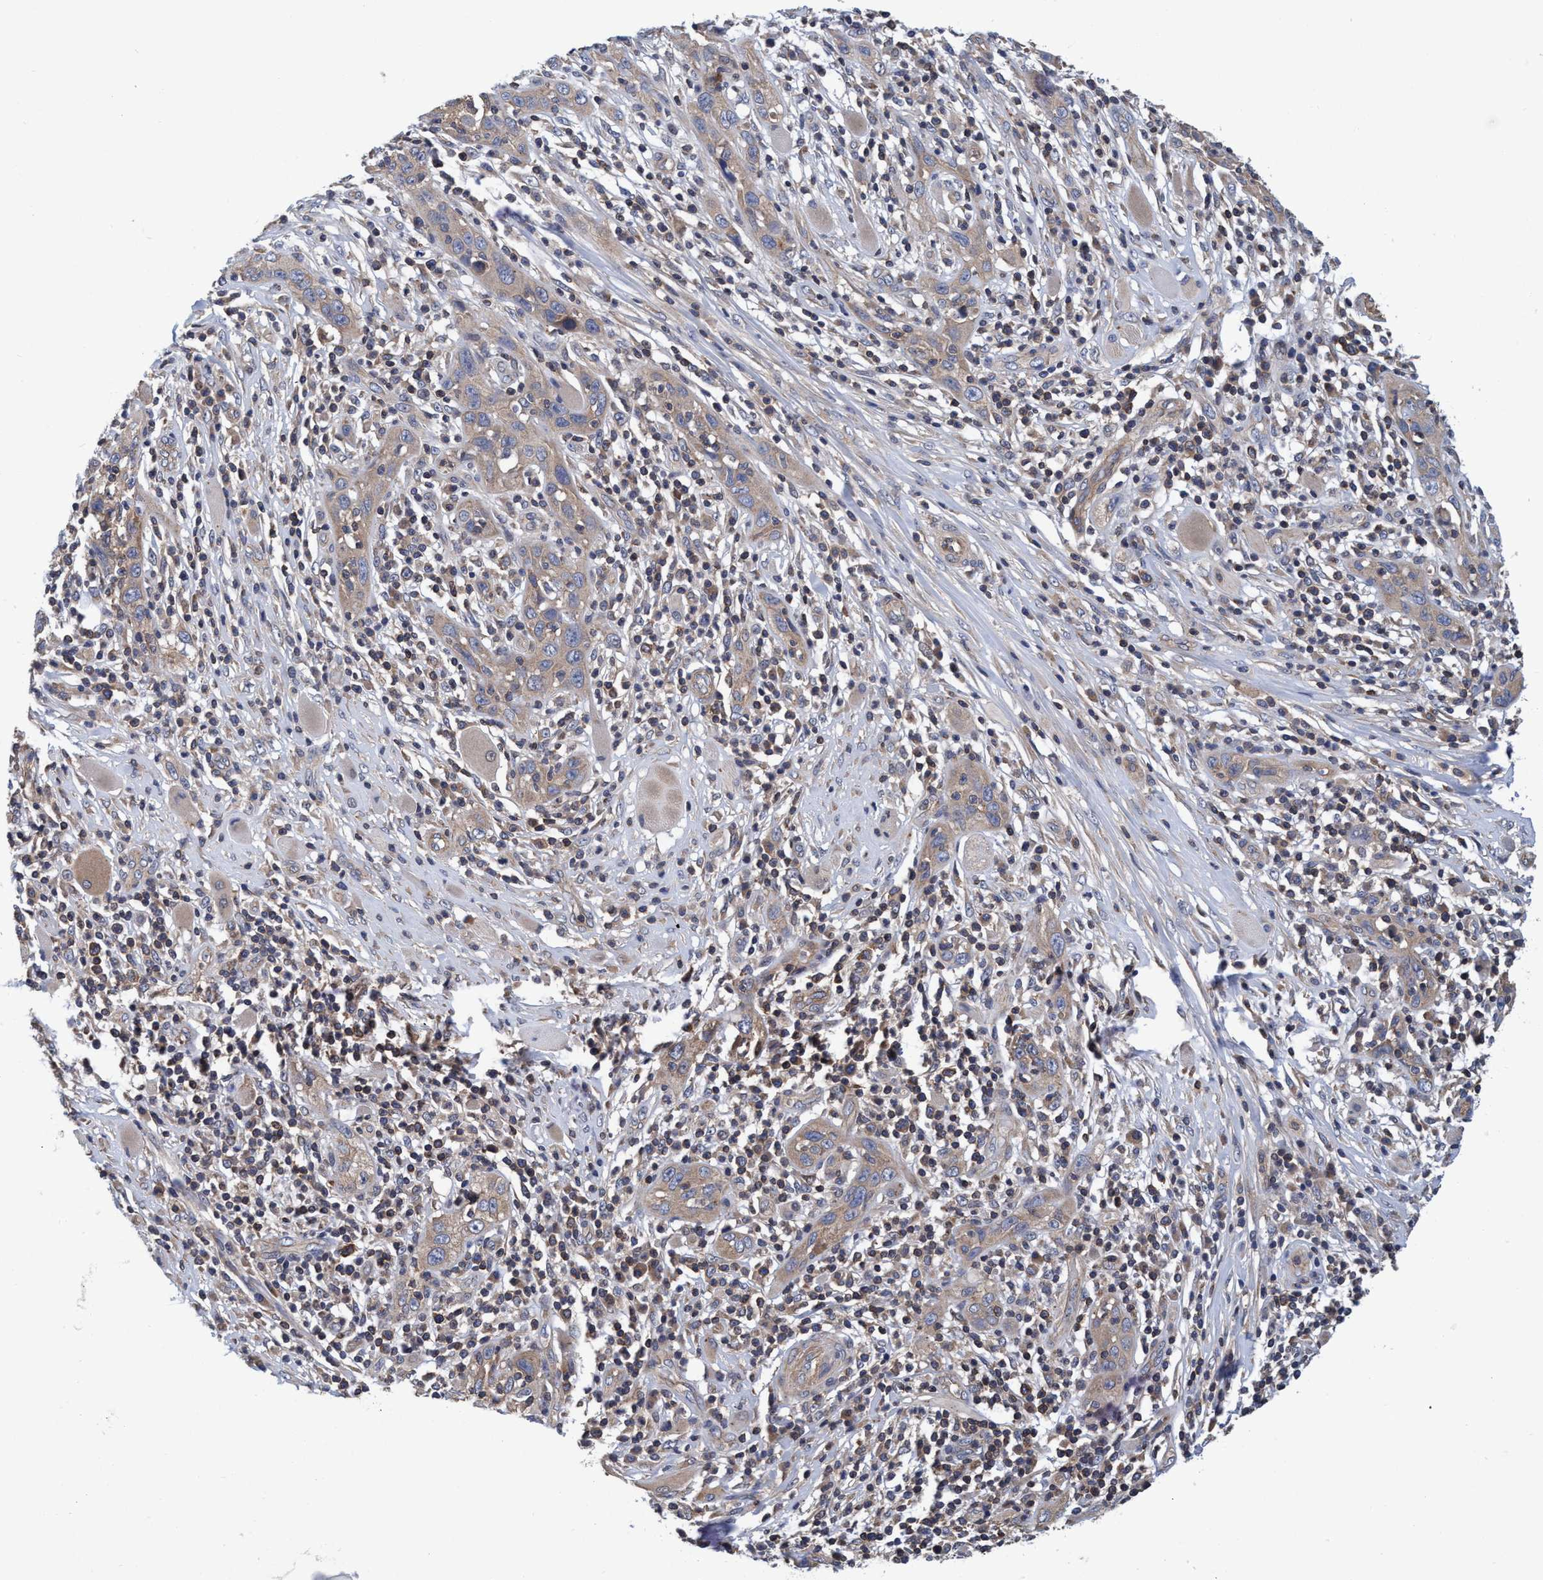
{"staining": {"intensity": "weak", "quantity": "<25%", "location": "cytoplasmic/membranous"}, "tissue": "skin cancer", "cell_type": "Tumor cells", "image_type": "cancer", "snomed": [{"axis": "morphology", "description": "Squamous cell carcinoma, NOS"}, {"axis": "topography", "description": "Skin"}], "caption": "Immunohistochemical staining of human skin cancer reveals no significant expression in tumor cells. (Stains: DAB (3,3'-diaminobenzidine) IHC with hematoxylin counter stain, Microscopy: brightfield microscopy at high magnification).", "gene": "CALCOCO2", "patient": {"sex": "female", "age": 88}}